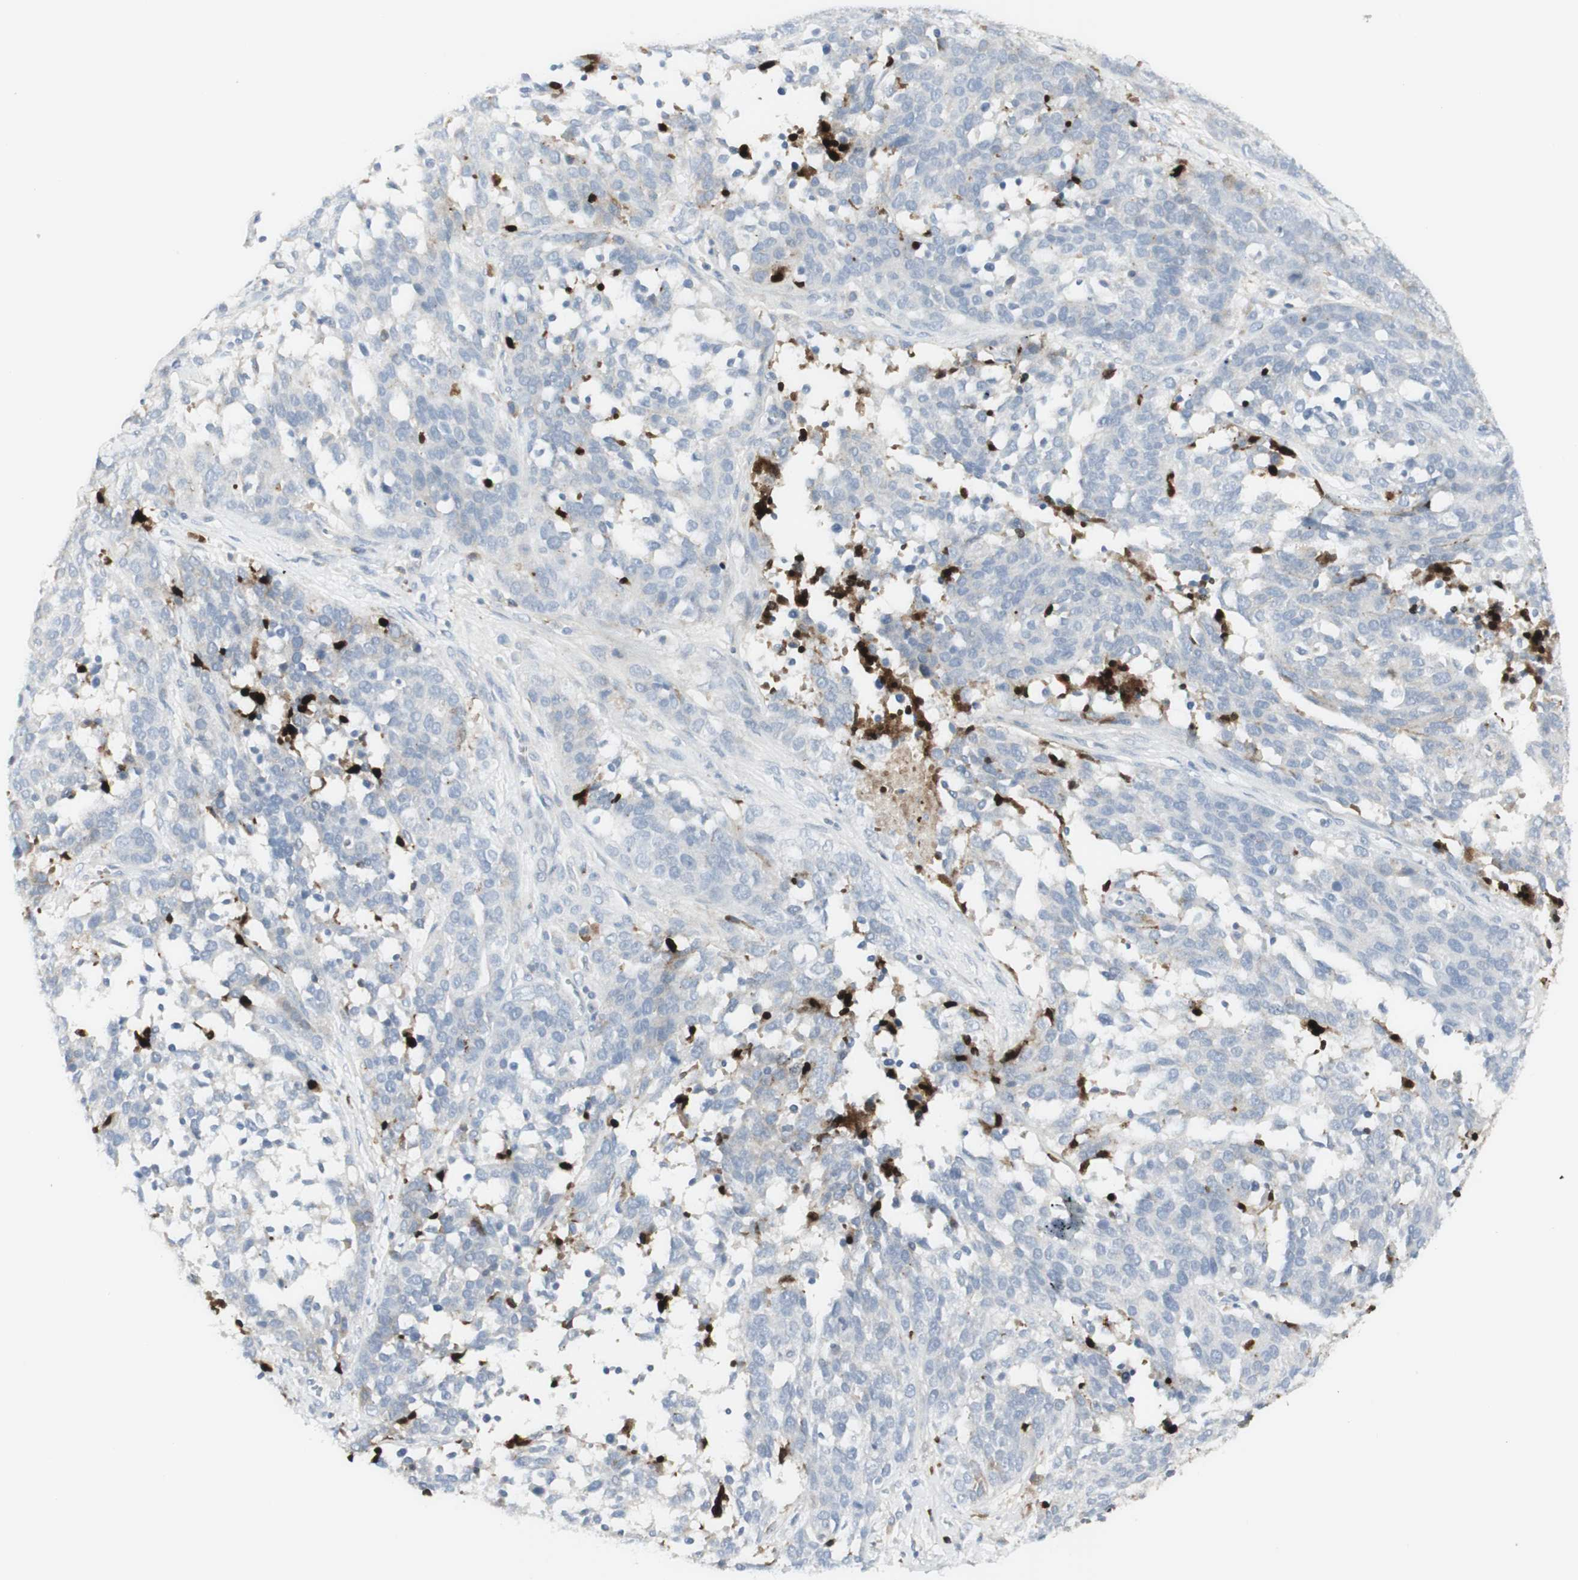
{"staining": {"intensity": "moderate", "quantity": "<25%", "location": "cytoplasmic/membranous"}, "tissue": "ovarian cancer", "cell_type": "Tumor cells", "image_type": "cancer", "snomed": [{"axis": "morphology", "description": "Cystadenocarcinoma, serous, NOS"}, {"axis": "topography", "description": "Ovary"}], "caption": "This histopathology image reveals immunohistochemistry staining of human ovarian cancer (serous cystadenocarcinoma), with low moderate cytoplasmic/membranous staining in about <25% of tumor cells.", "gene": "MDK", "patient": {"sex": "female", "age": 44}}